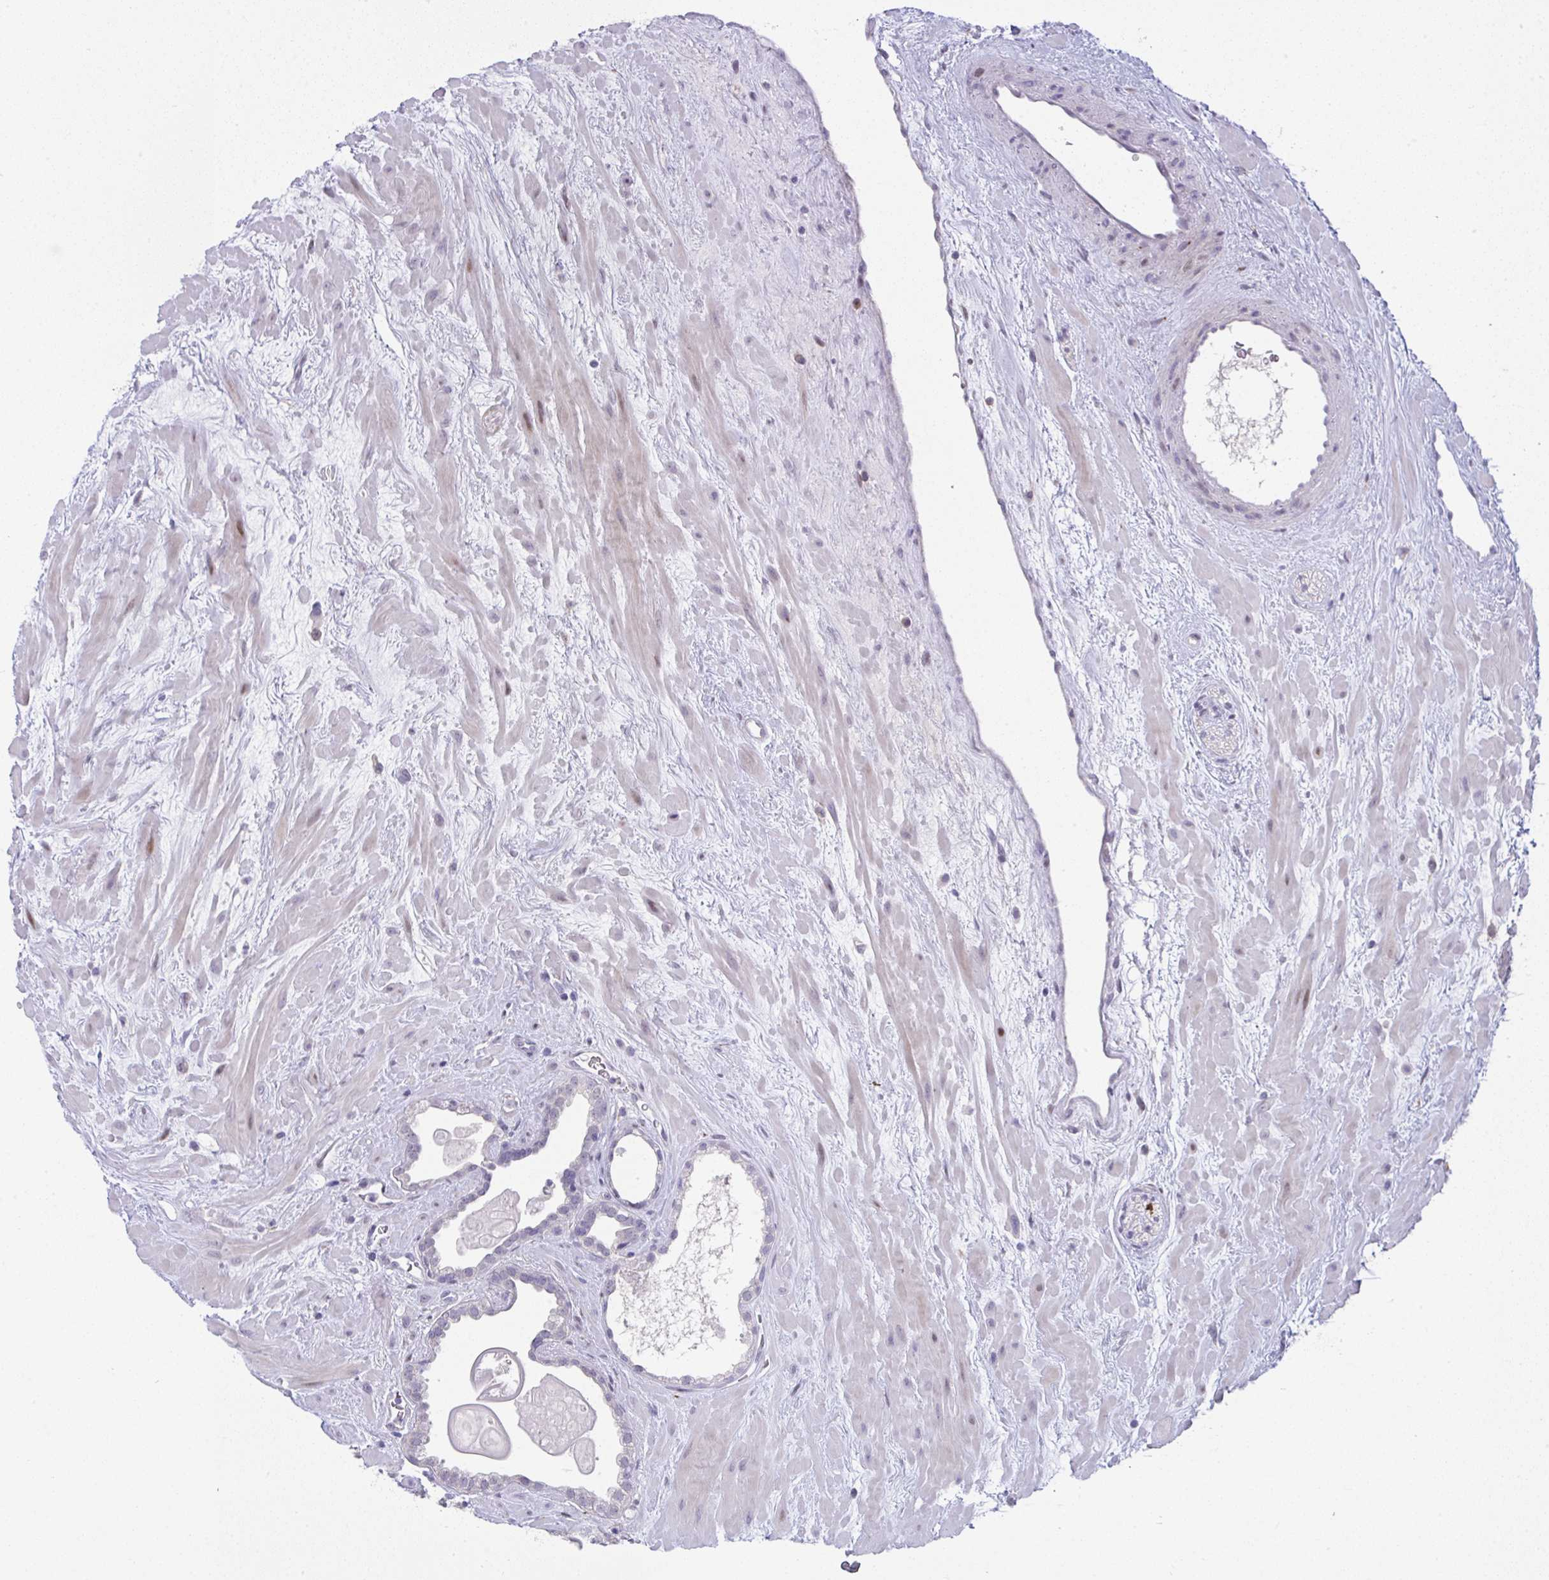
{"staining": {"intensity": "negative", "quantity": "none", "location": "none"}, "tissue": "prostate cancer", "cell_type": "Tumor cells", "image_type": "cancer", "snomed": [{"axis": "morphology", "description": "Adenocarcinoma, Low grade"}, {"axis": "topography", "description": "Prostate"}], "caption": "IHC image of prostate cancer stained for a protein (brown), which shows no expression in tumor cells.", "gene": "GALNT16", "patient": {"sex": "male", "age": 62}}